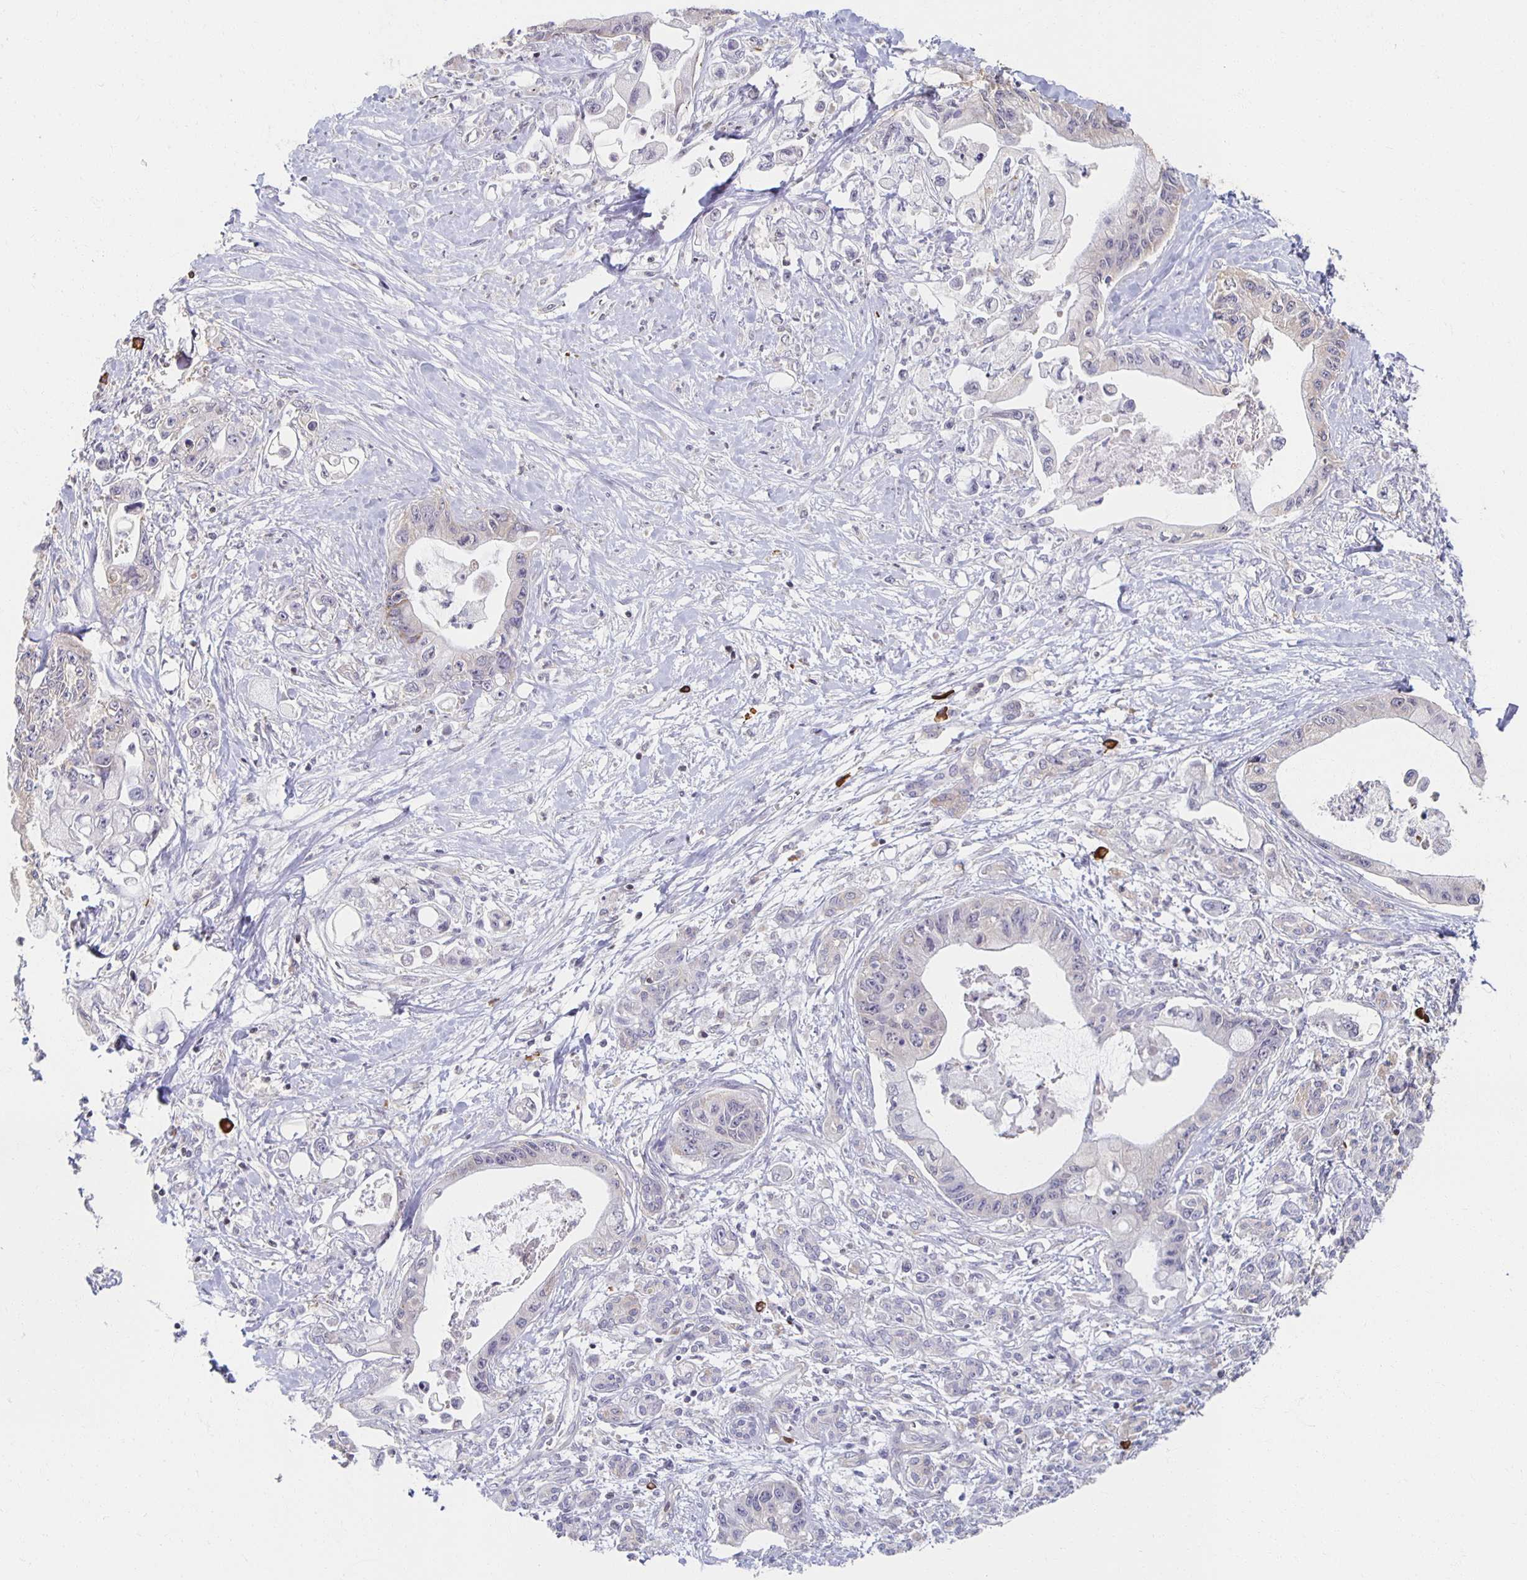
{"staining": {"intensity": "negative", "quantity": "none", "location": "none"}, "tissue": "pancreatic cancer", "cell_type": "Tumor cells", "image_type": "cancer", "snomed": [{"axis": "morphology", "description": "Adenocarcinoma, NOS"}, {"axis": "topography", "description": "Pancreas"}], "caption": "Tumor cells show no significant protein positivity in pancreatic cancer.", "gene": "ZNF692", "patient": {"sex": "male", "age": 61}}